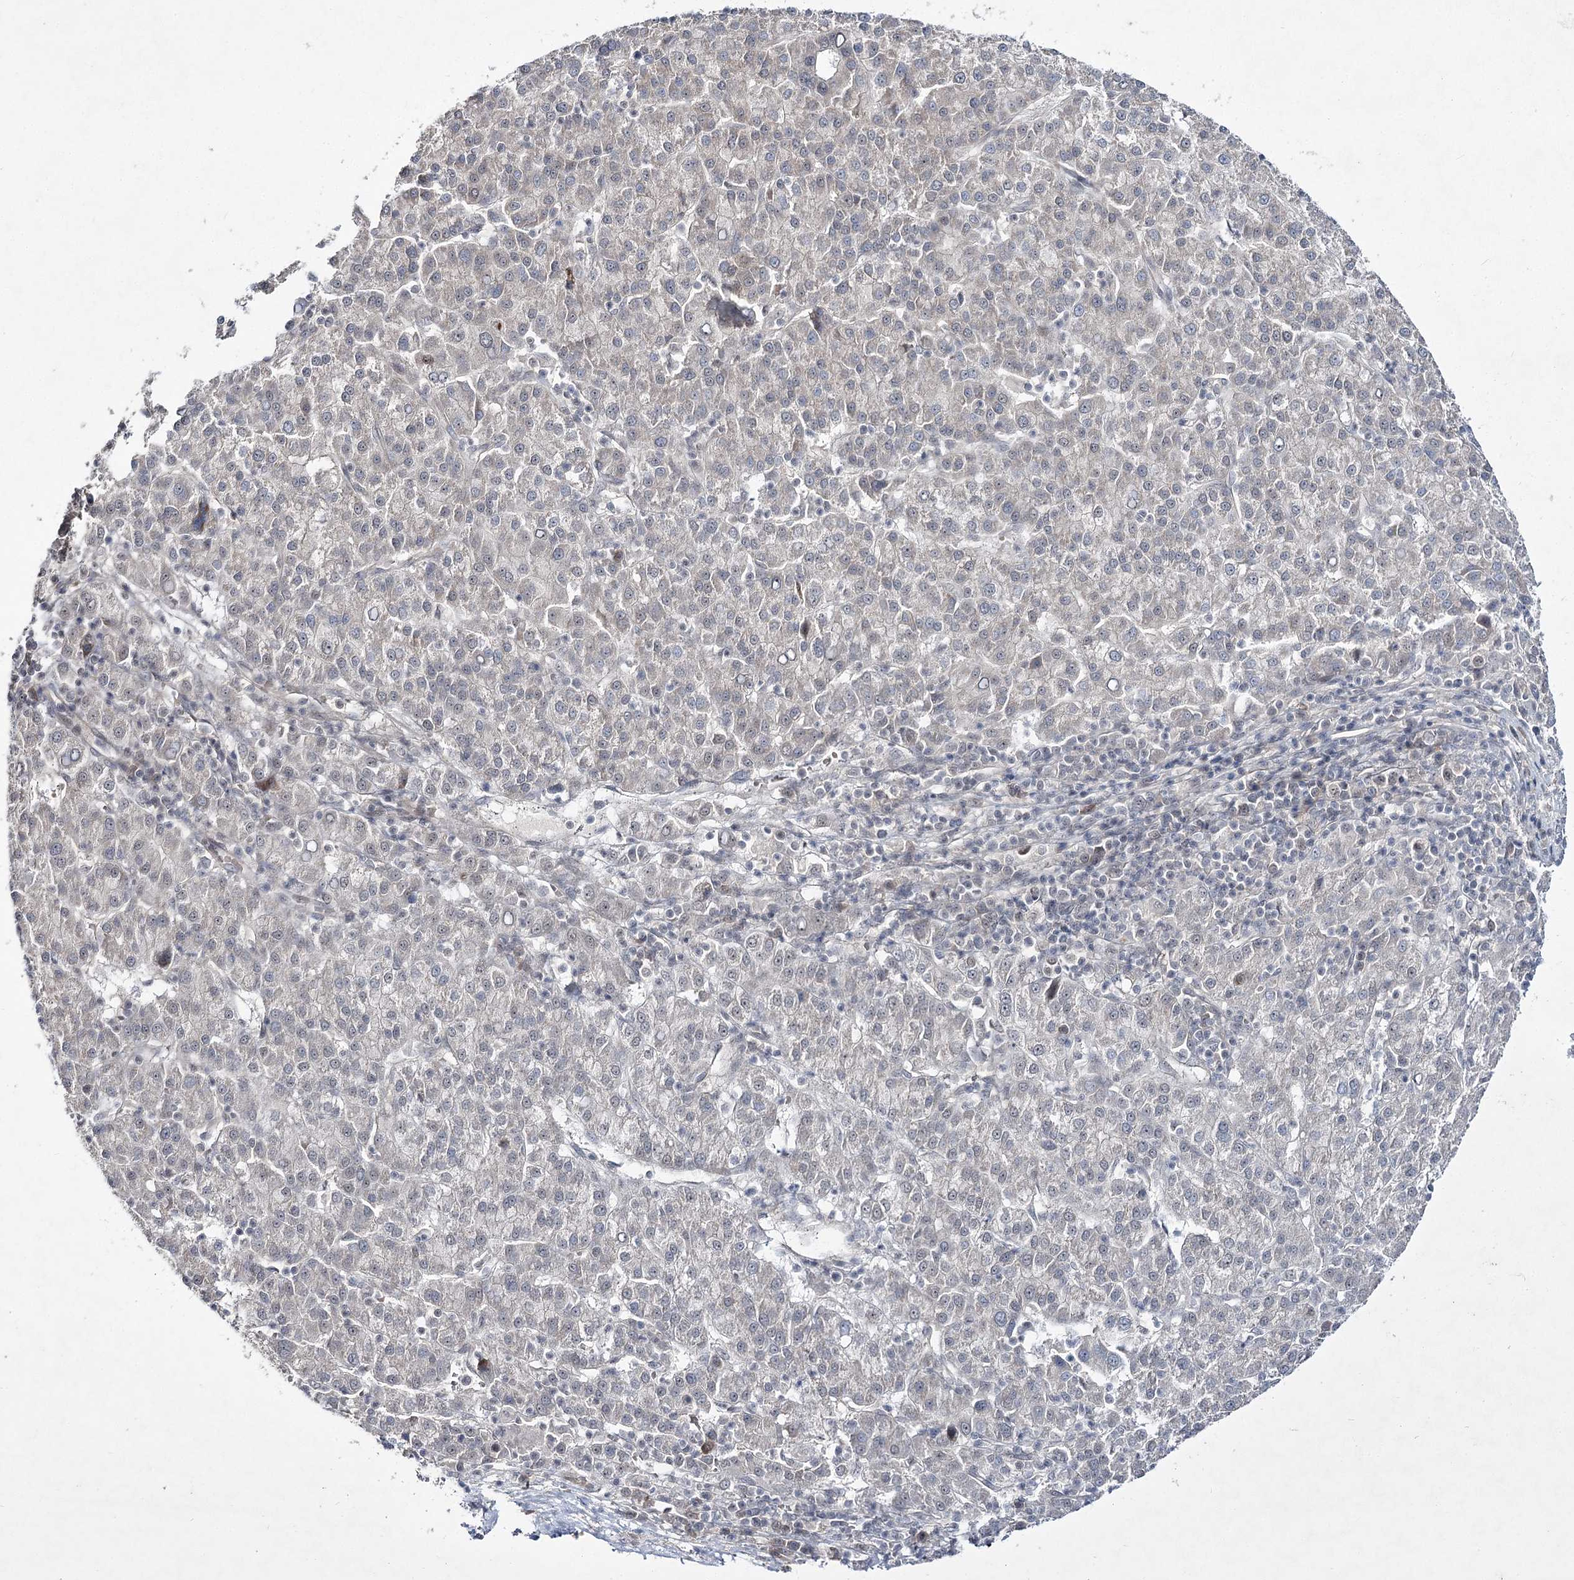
{"staining": {"intensity": "negative", "quantity": "none", "location": "none"}, "tissue": "liver cancer", "cell_type": "Tumor cells", "image_type": "cancer", "snomed": [{"axis": "morphology", "description": "Carcinoma, Hepatocellular, NOS"}, {"axis": "topography", "description": "Liver"}], "caption": "High magnification brightfield microscopy of liver hepatocellular carcinoma stained with DAB (brown) and counterstained with hematoxylin (blue): tumor cells show no significant expression. Brightfield microscopy of immunohistochemistry (IHC) stained with DAB (3,3'-diaminobenzidine) (brown) and hematoxylin (blue), captured at high magnification.", "gene": "HOXC11", "patient": {"sex": "female", "age": 58}}